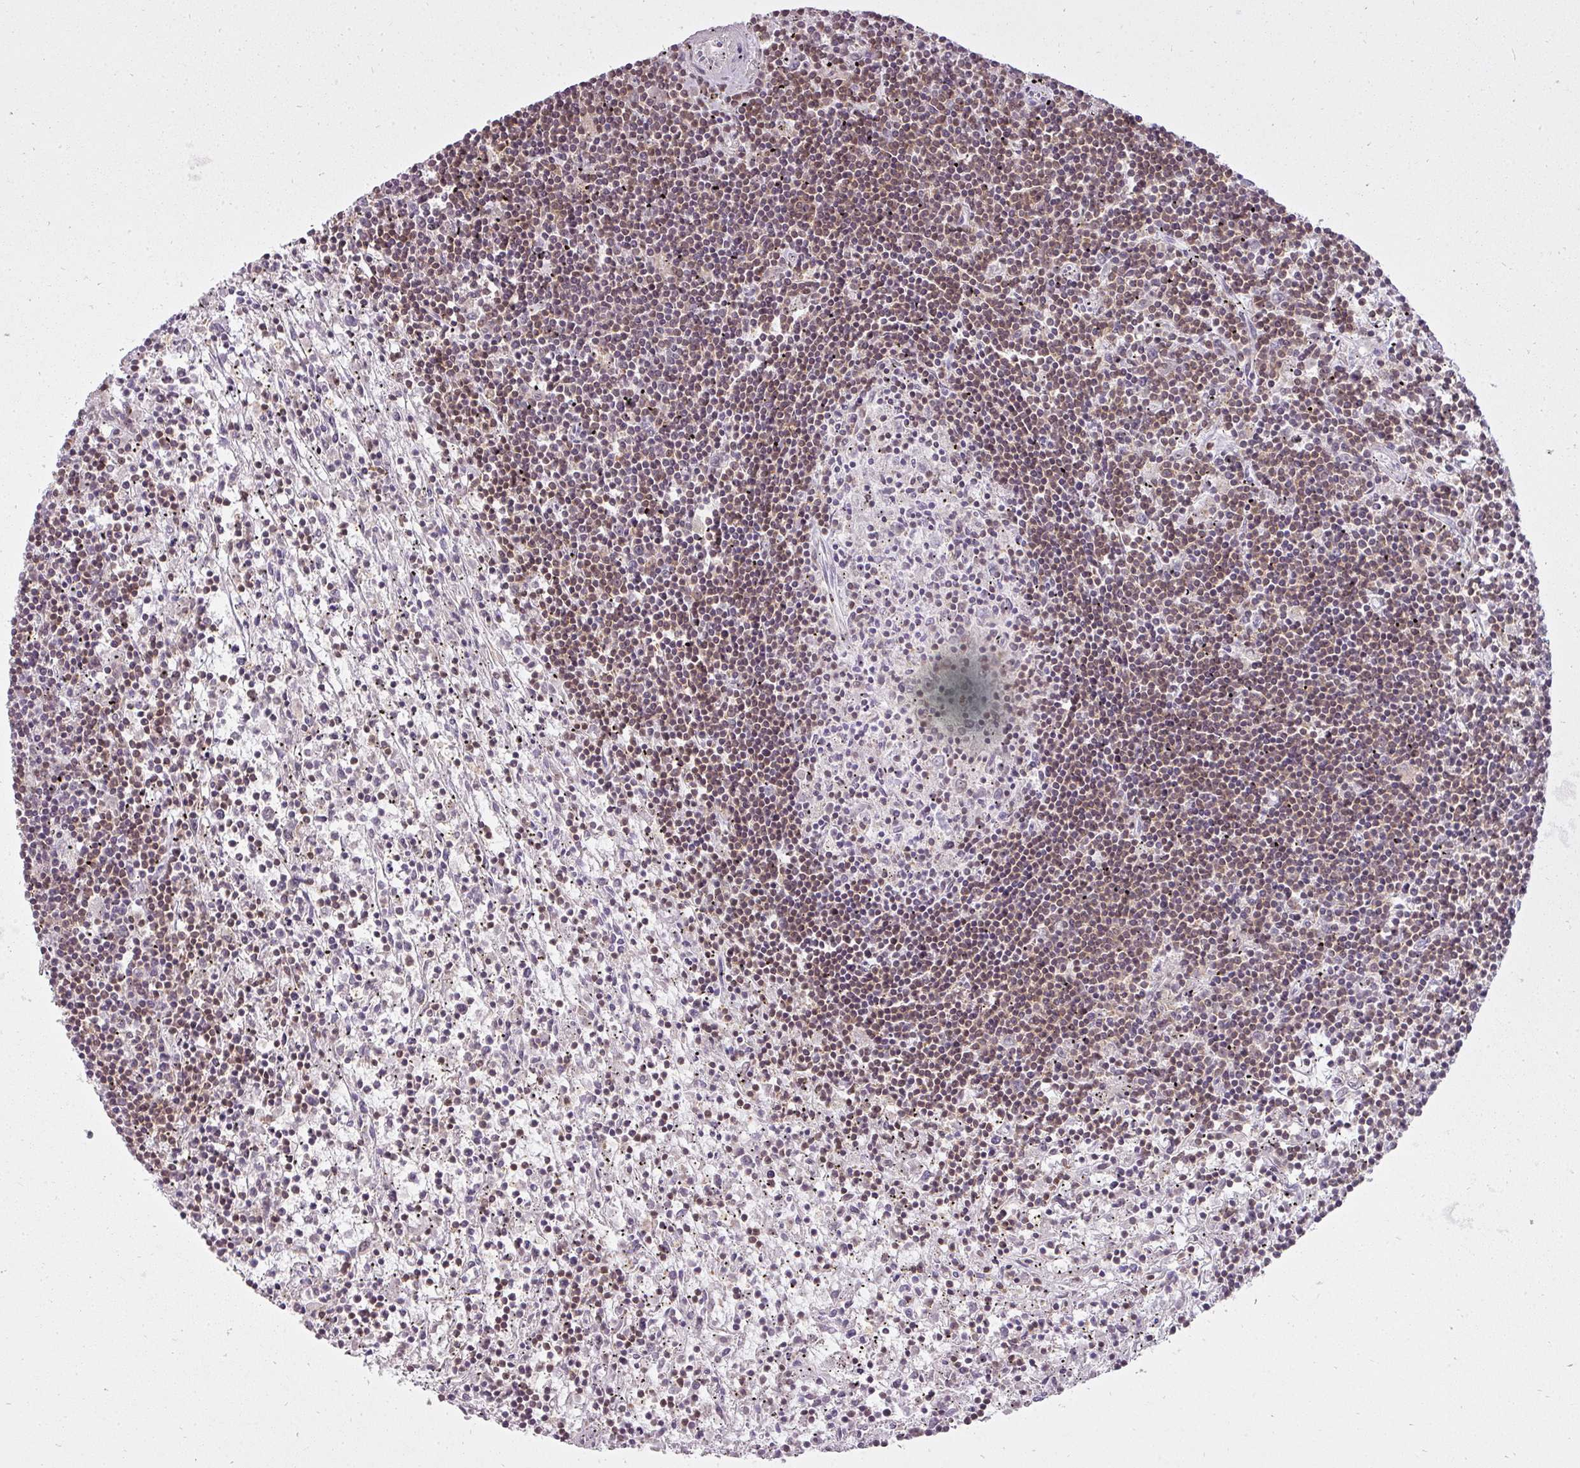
{"staining": {"intensity": "moderate", "quantity": ">75%", "location": "cytoplasmic/membranous,nuclear"}, "tissue": "lymphoma", "cell_type": "Tumor cells", "image_type": "cancer", "snomed": [{"axis": "morphology", "description": "Malignant lymphoma, non-Hodgkin's type, Low grade"}, {"axis": "topography", "description": "Spleen"}], "caption": "Immunohistochemistry (IHC) of malignant lymphoma, non-Hodgkin's type (low-grade) exhibits medium levels of moderate cytoplasmic/membranous and nuclear positivity in approximately >75% of tumor cells.", "gene": "STK4", "patient": {"sex": "male", "age": 76}}